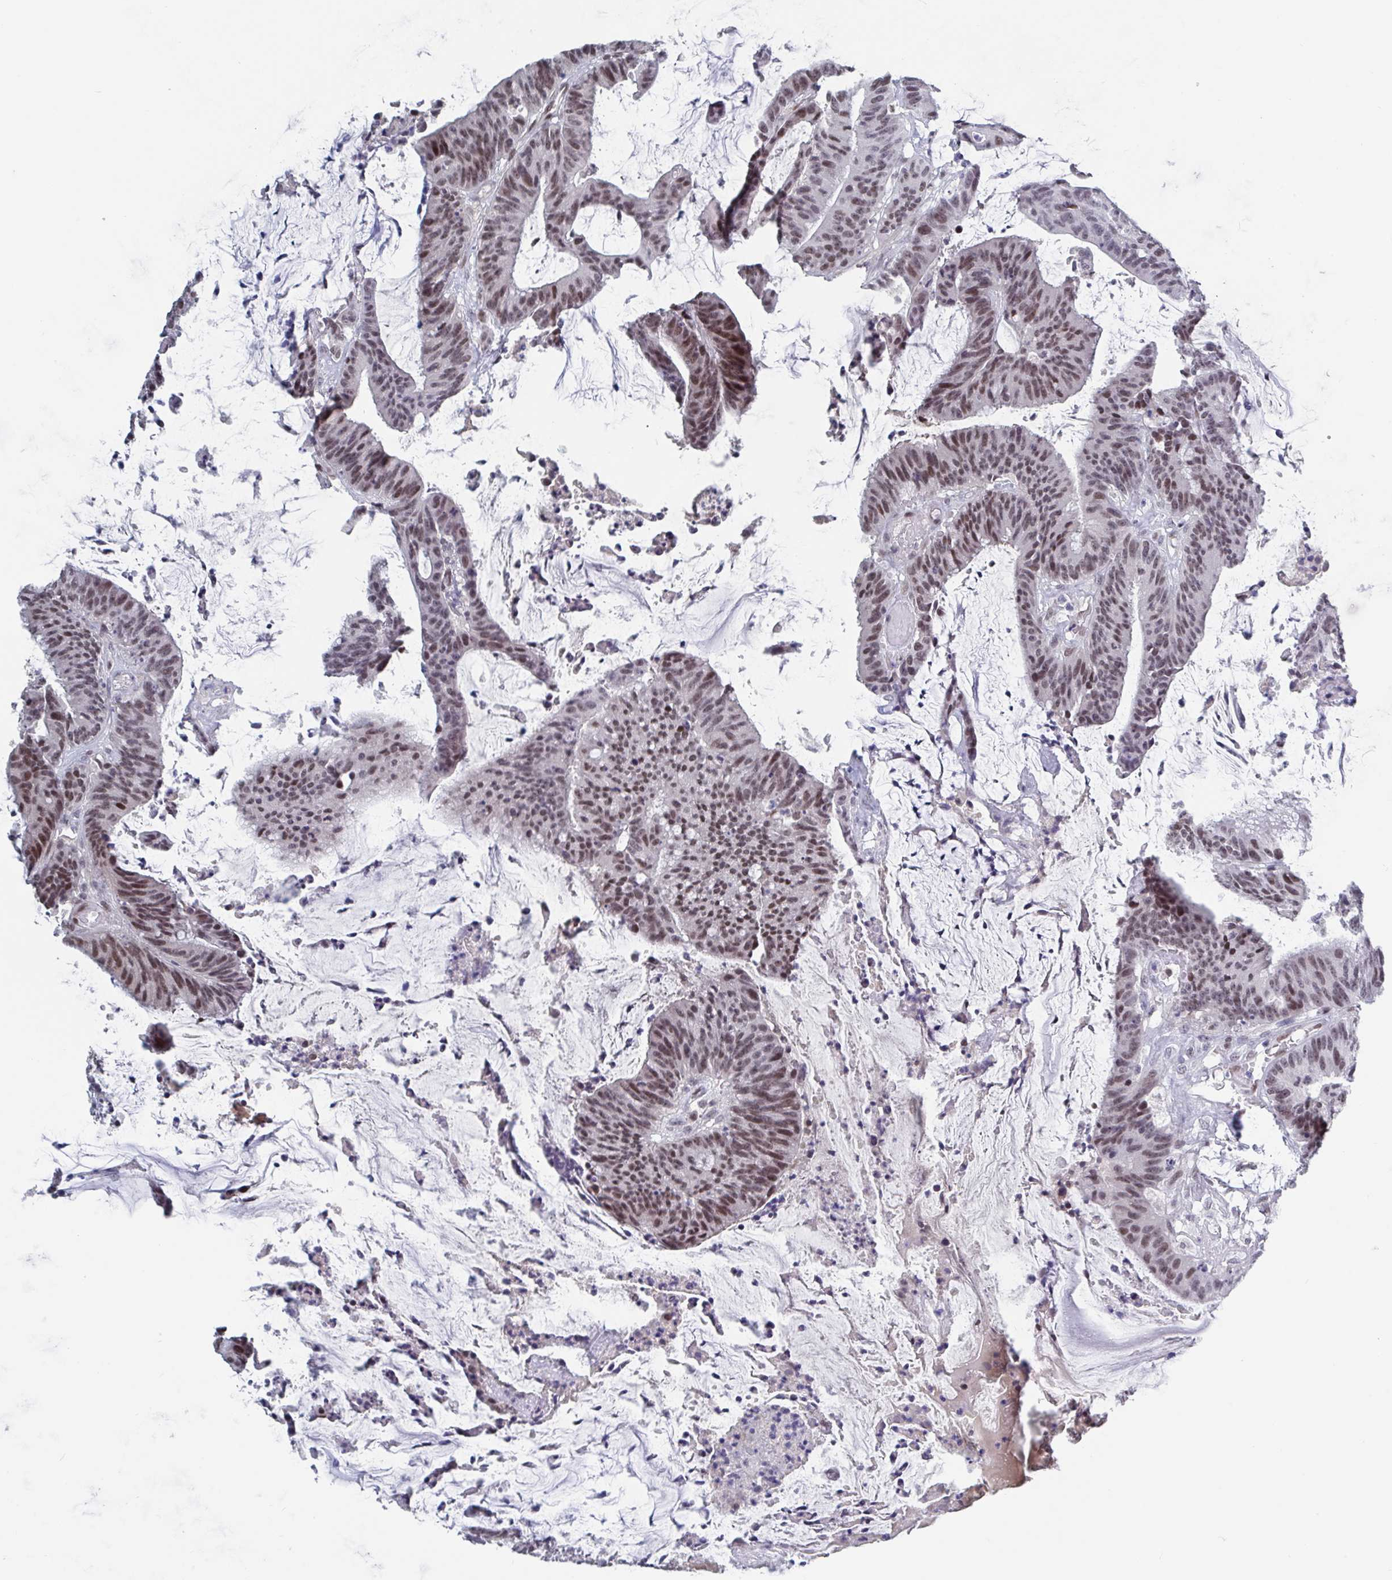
{"staining": {"intensity": "moderate", "quantity": ">75%", "location": "nuclear"}, "tissue": "colorectal cancer", "cell_type": "Tumor cells", "image_type": "cancer", "snomed": [{"axis": "morphology", "description": "Adenocarcinoma, NOS"}, {"axis": "topography", "description": "Colon"}], "caption": "A high-resolution micrograph shows immunohistochemistry (IHC) staining of colorectal cancer (adenocarcinoma), which reveals moderate nuclear positivity in about >75% of tumor cells. Immunohistochemistry (ihc) stains the protein of interest in brown and the nuclei are stained blue.", "gene": "BCL7B", "patient": {"sex": "female", "age": 78}}